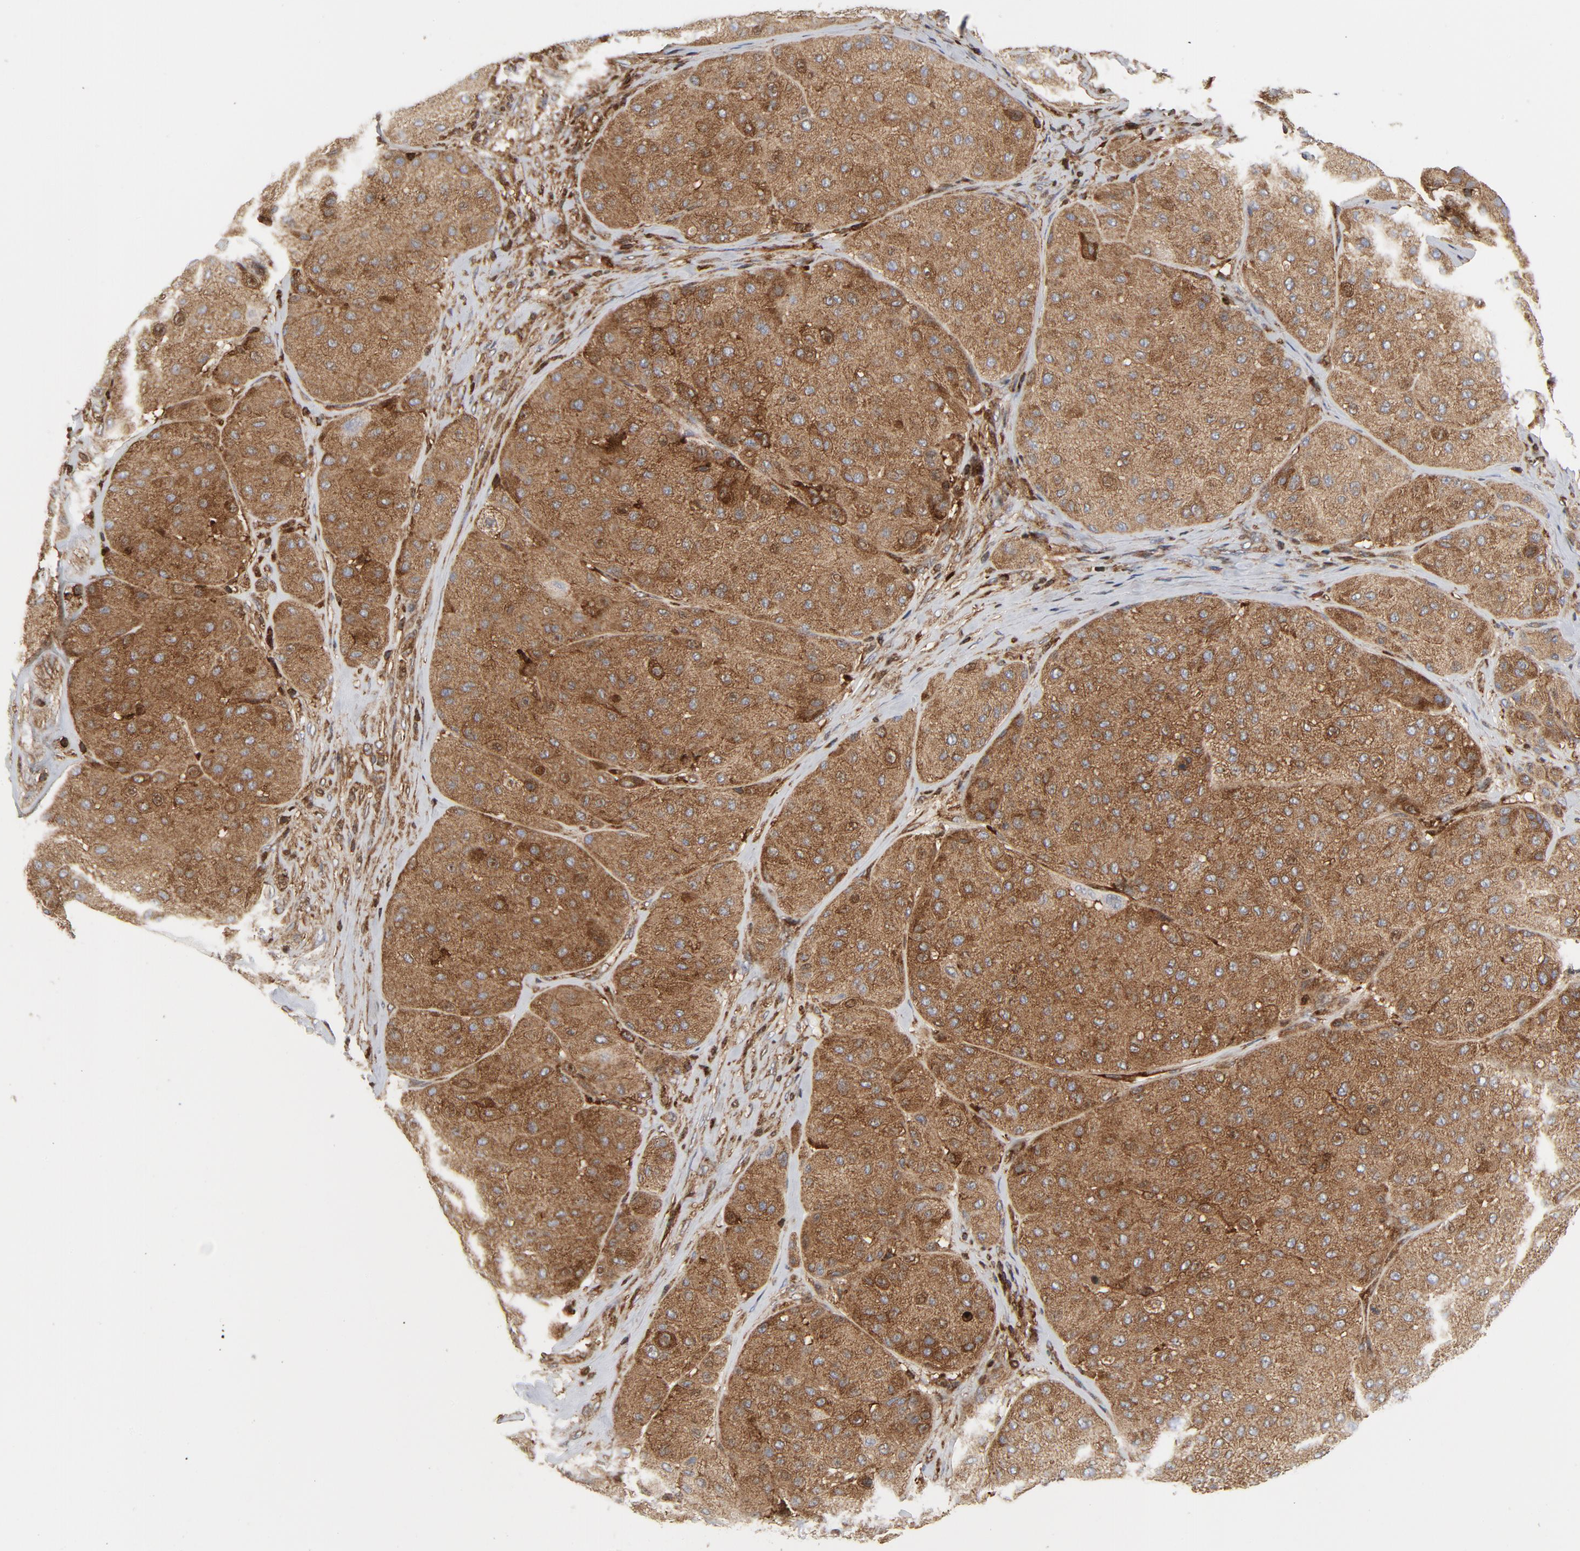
{"staining": {"intensity": "moderate", "quantity": ">75%", "location": "cytoplasmic/membranous"}, "tissue": "melanoma", "cell_type": "Tumor cells", "image_type": "cancer", "snomed": [{"axis": "morphology", "description": "Normal tissue, NOS"}, {"axis": "morphology", "description": "Malignant melanoma, Metastatic site"}, {"axis": "topography", "description": "Skin"}], "caption": "High-magnification brightfield microscopy of malignant melanoma (metastatic site) stained with DAB (brown) and counterstained with hematoxylin (blue). tumor cells exhibit moderate cytoplasmic/membranous positivity is identified in approximately>75% of cells.", "gene": "YES1", "patient": {"sex": "male", "age": 41}}